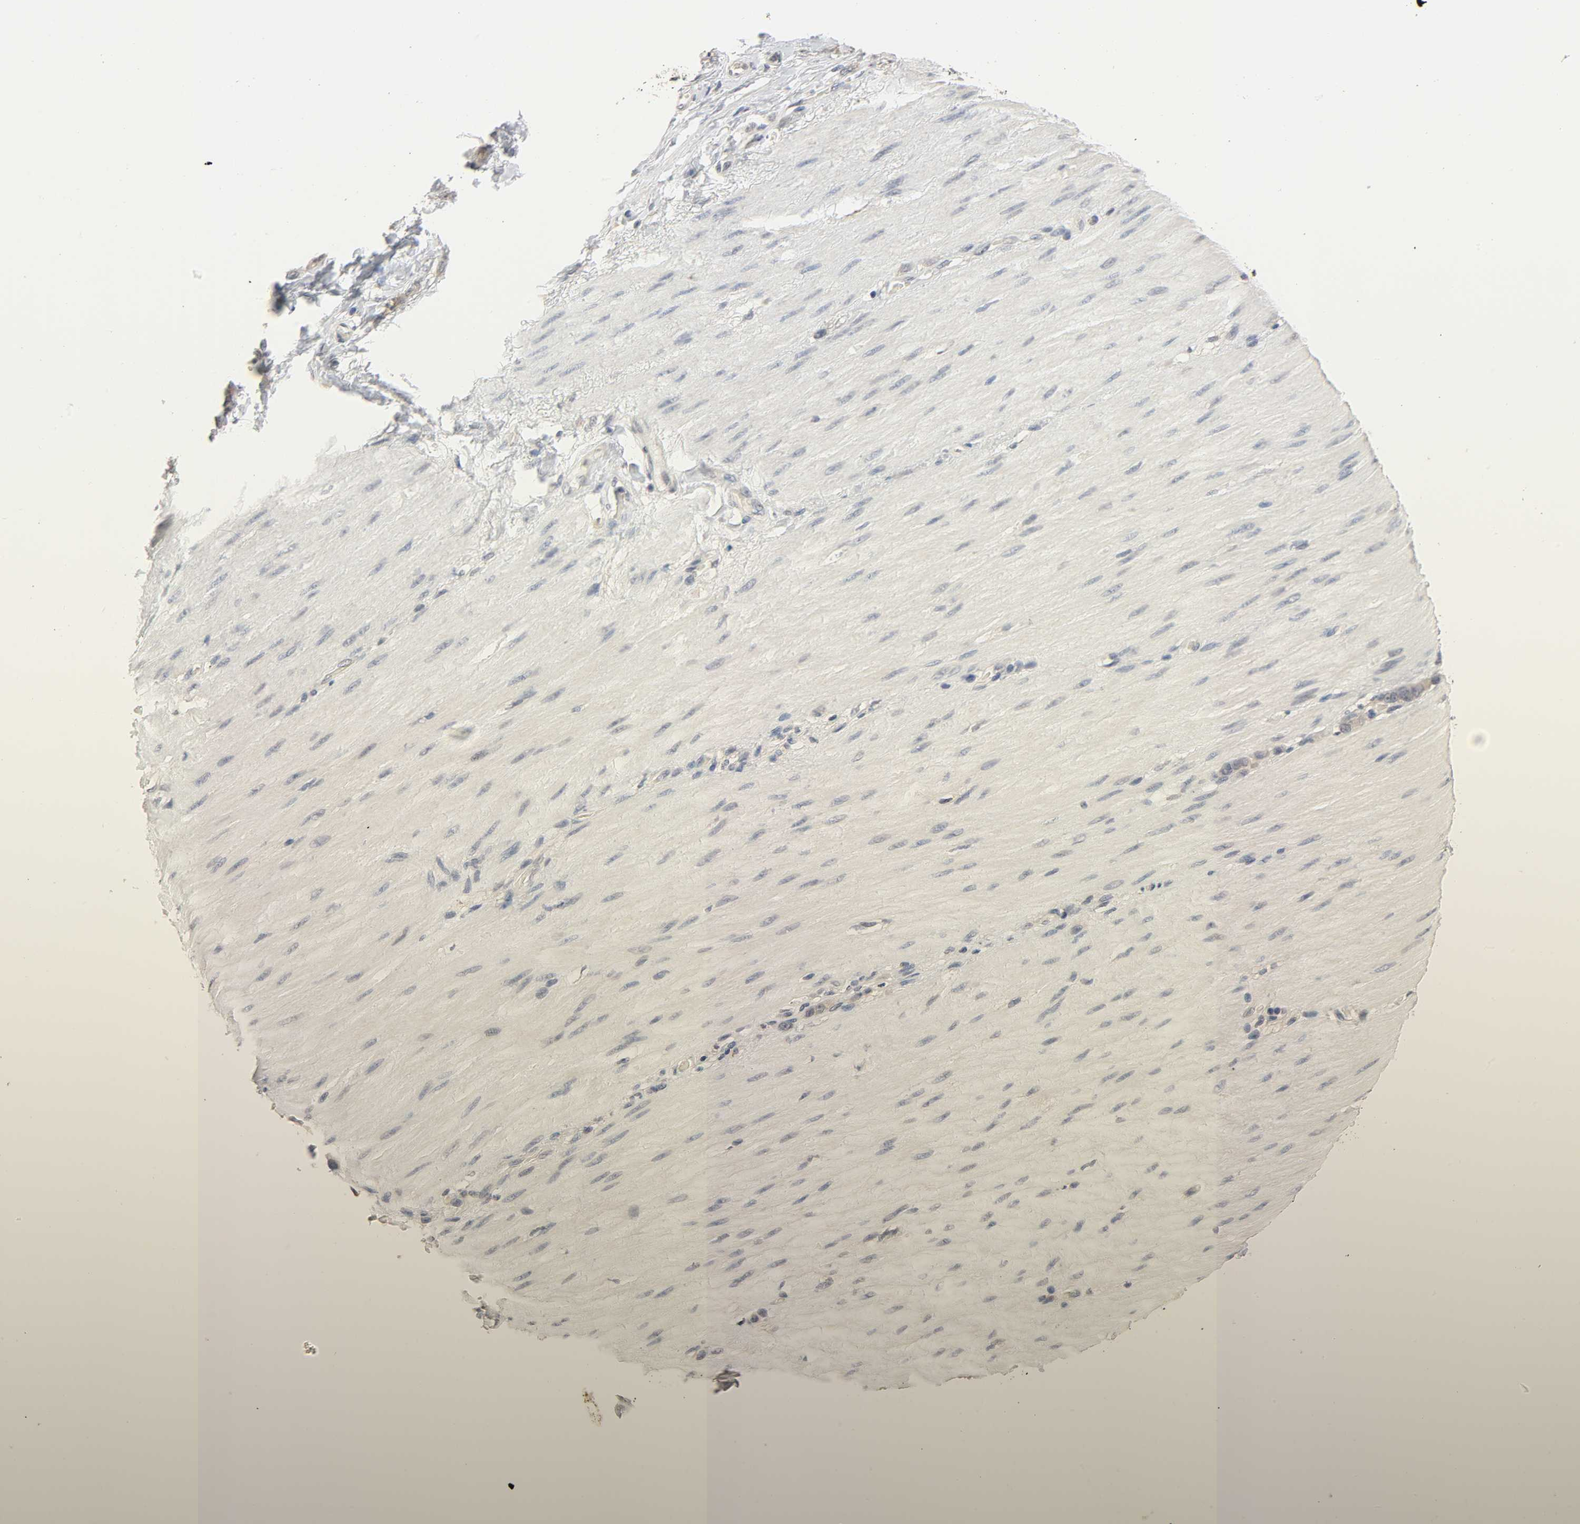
{"staining": {"intensity": "negative", "quantity": "none", "location": "none"}, "tissue": "stomach cancer", "cell_type": "Tumor cells", "image_type": "cancer", "snomed": [{"axis": "morphology", "description": "Adenocarcinoma, NOS"}, {"axis": "topography", "description": "Stomach"}], "caption": "This is an IHC photomicrograph of human adenocarcinoma (stomach). There is no positivity in tumor cells.", "gene": "MAGEA8", "patient": {"sex": "male", "age": 82}}